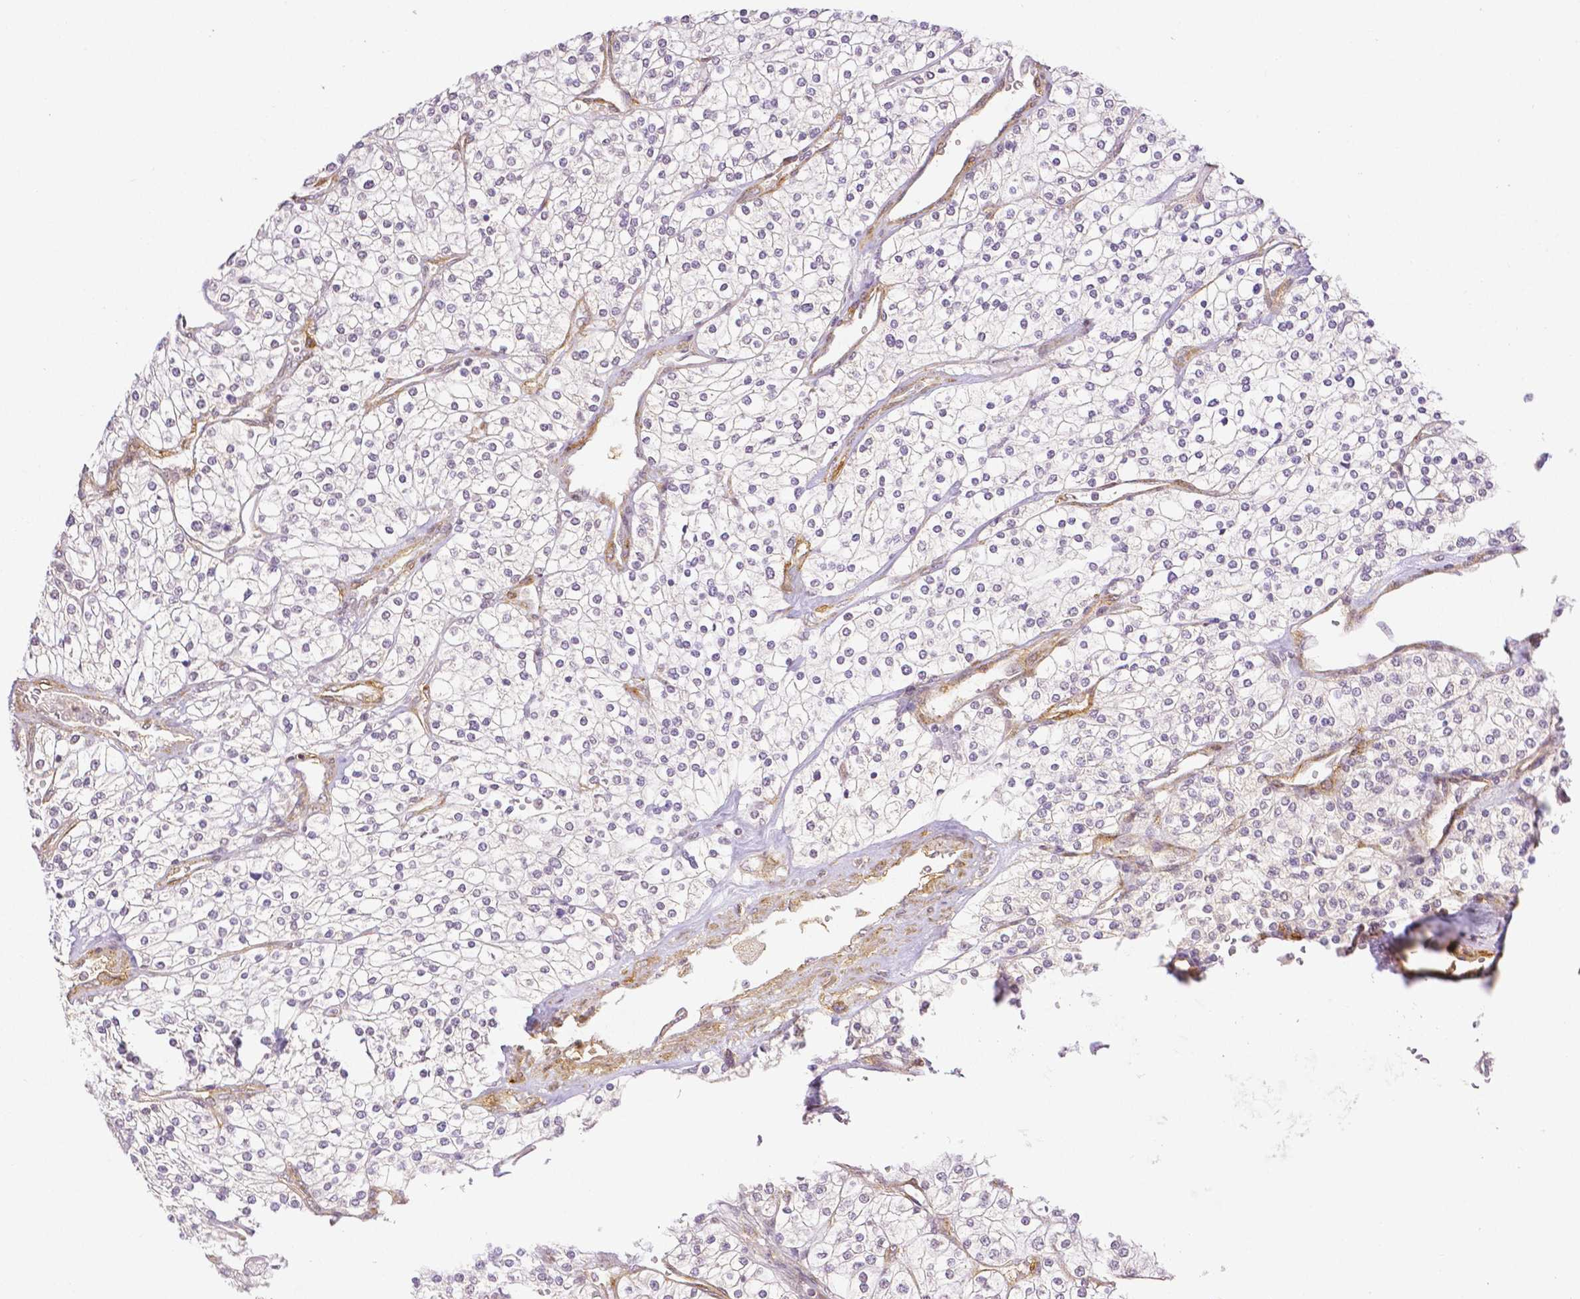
{"staining": {"intensity": "negative", "quantity": "none", "location": "none"}, "tissue": "renal cancer", "cell_type": "Tumor cells", "image_type": "cancer", "snomed": [{"axis": "morphology", "description": "Adenocarcinoma, NOS"}, {"axis": "topography", "description": "Kidney"}], "caption": "High magnification brightfield microscopy of renal cancer (adenocarcinoma) stained with DAB (brown) and counterstained with hematoxylin (blue): tumor cells show no significant positivity. (DAB (3,3'-diaminobenzidine) immunohistochemistry (IHC) with hematoxylin counter stain).", "gene": "THY1", "patient": {"sex": "male", "age": 80}}